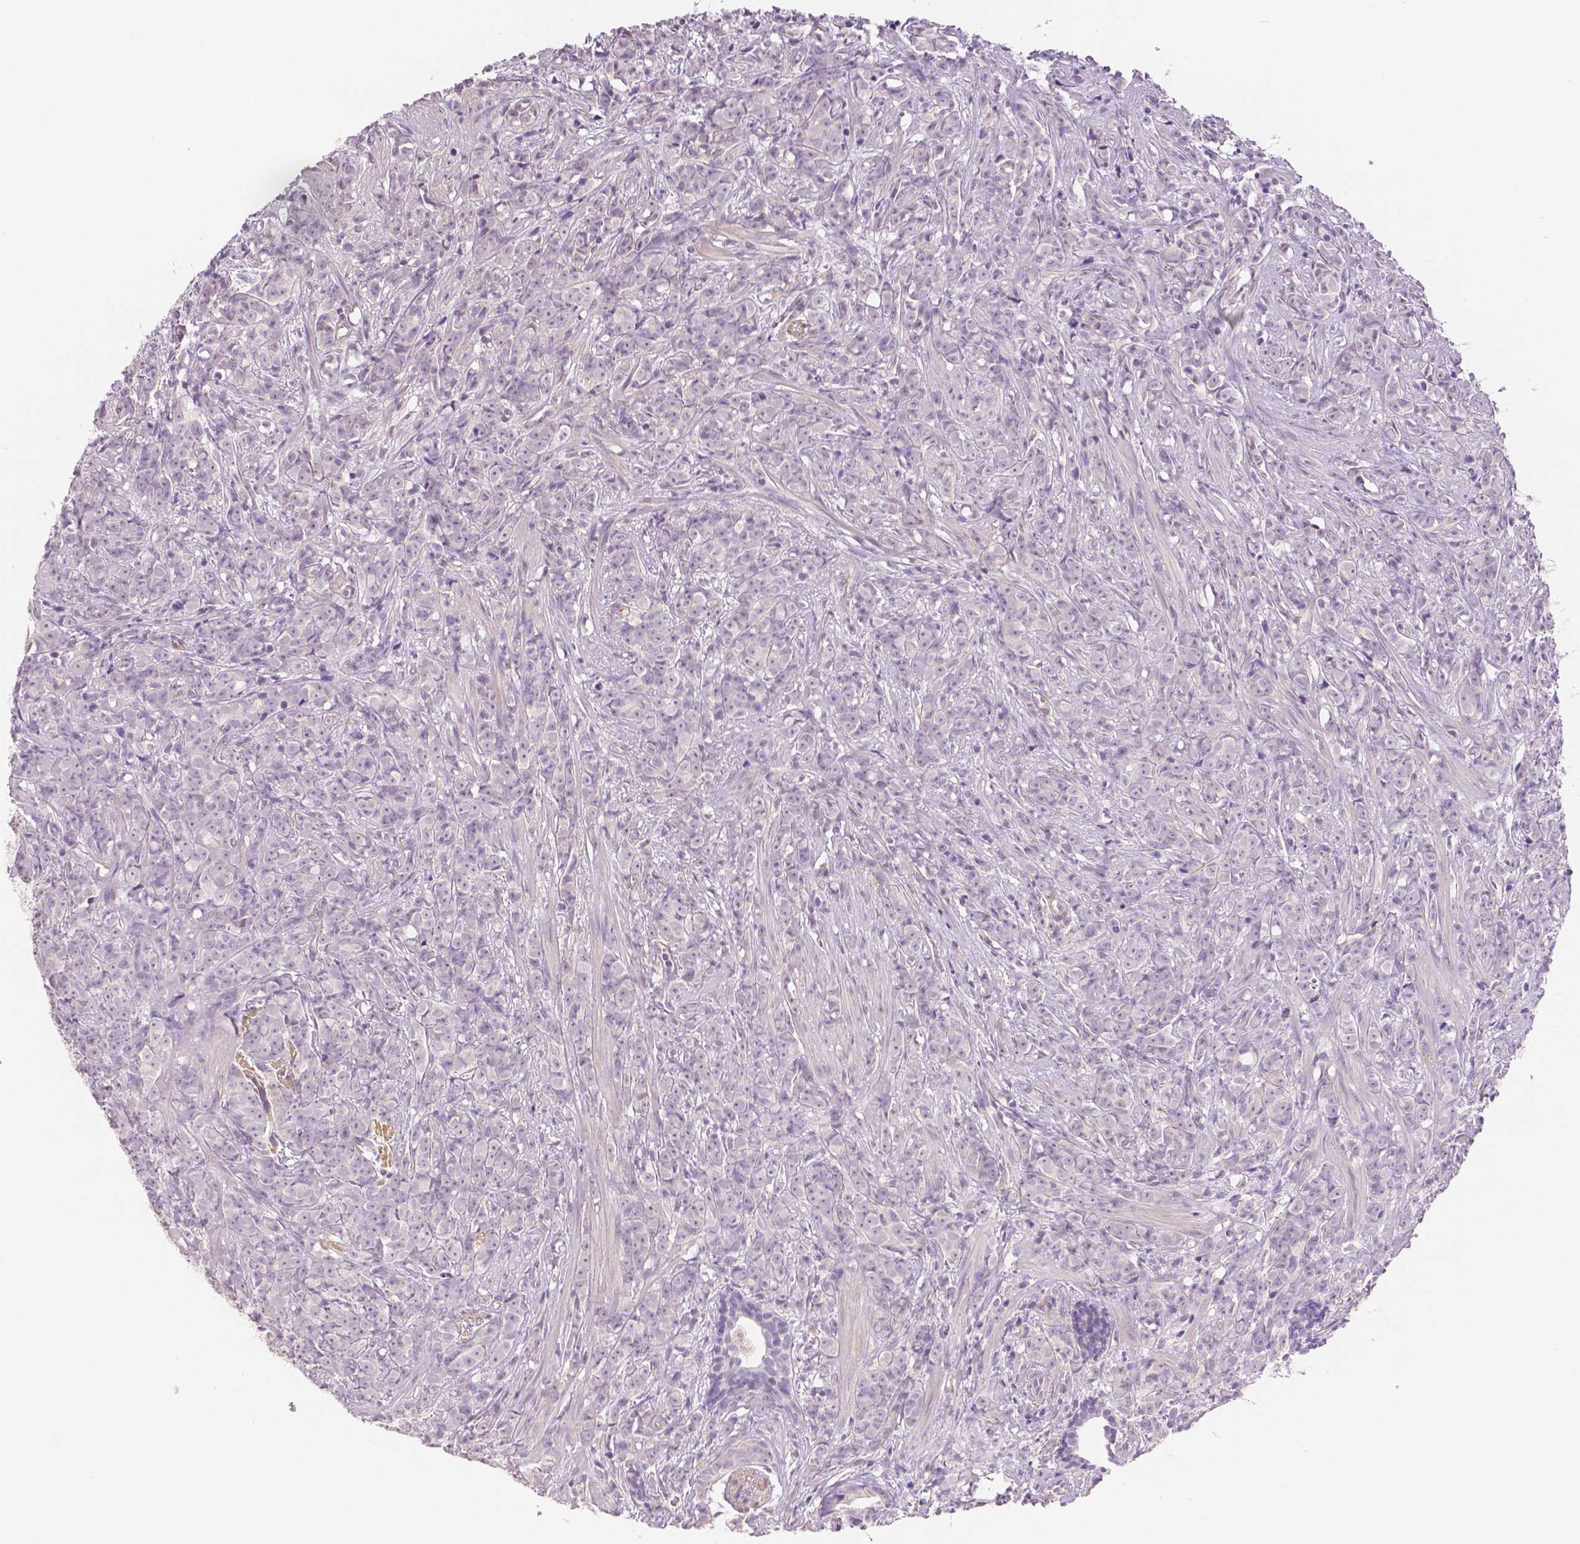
{"staining": {"intensity": "negative", "quantity": "none", "location": "none"}, "tissue": "prostate cancer", "cell_type": "Tumor cells", "image_type": "cancer", "snomed": [{"axis": "morphology", "description": "Adenocarcinoma, High grade"}, {"axis": "topography", "description": "Prostate"}], "caption": "DAB immunohistochemical staining of adenocarcinoma (high-grade) (prostate) demonstrates no significant positivity in tumor cells. (DAB (3,3'-diaminobenzidine) IHC visualized using brightfield microscopy, high magnification).", "gene": "THY1", "patient": {"sex": "male", "age": 81}}